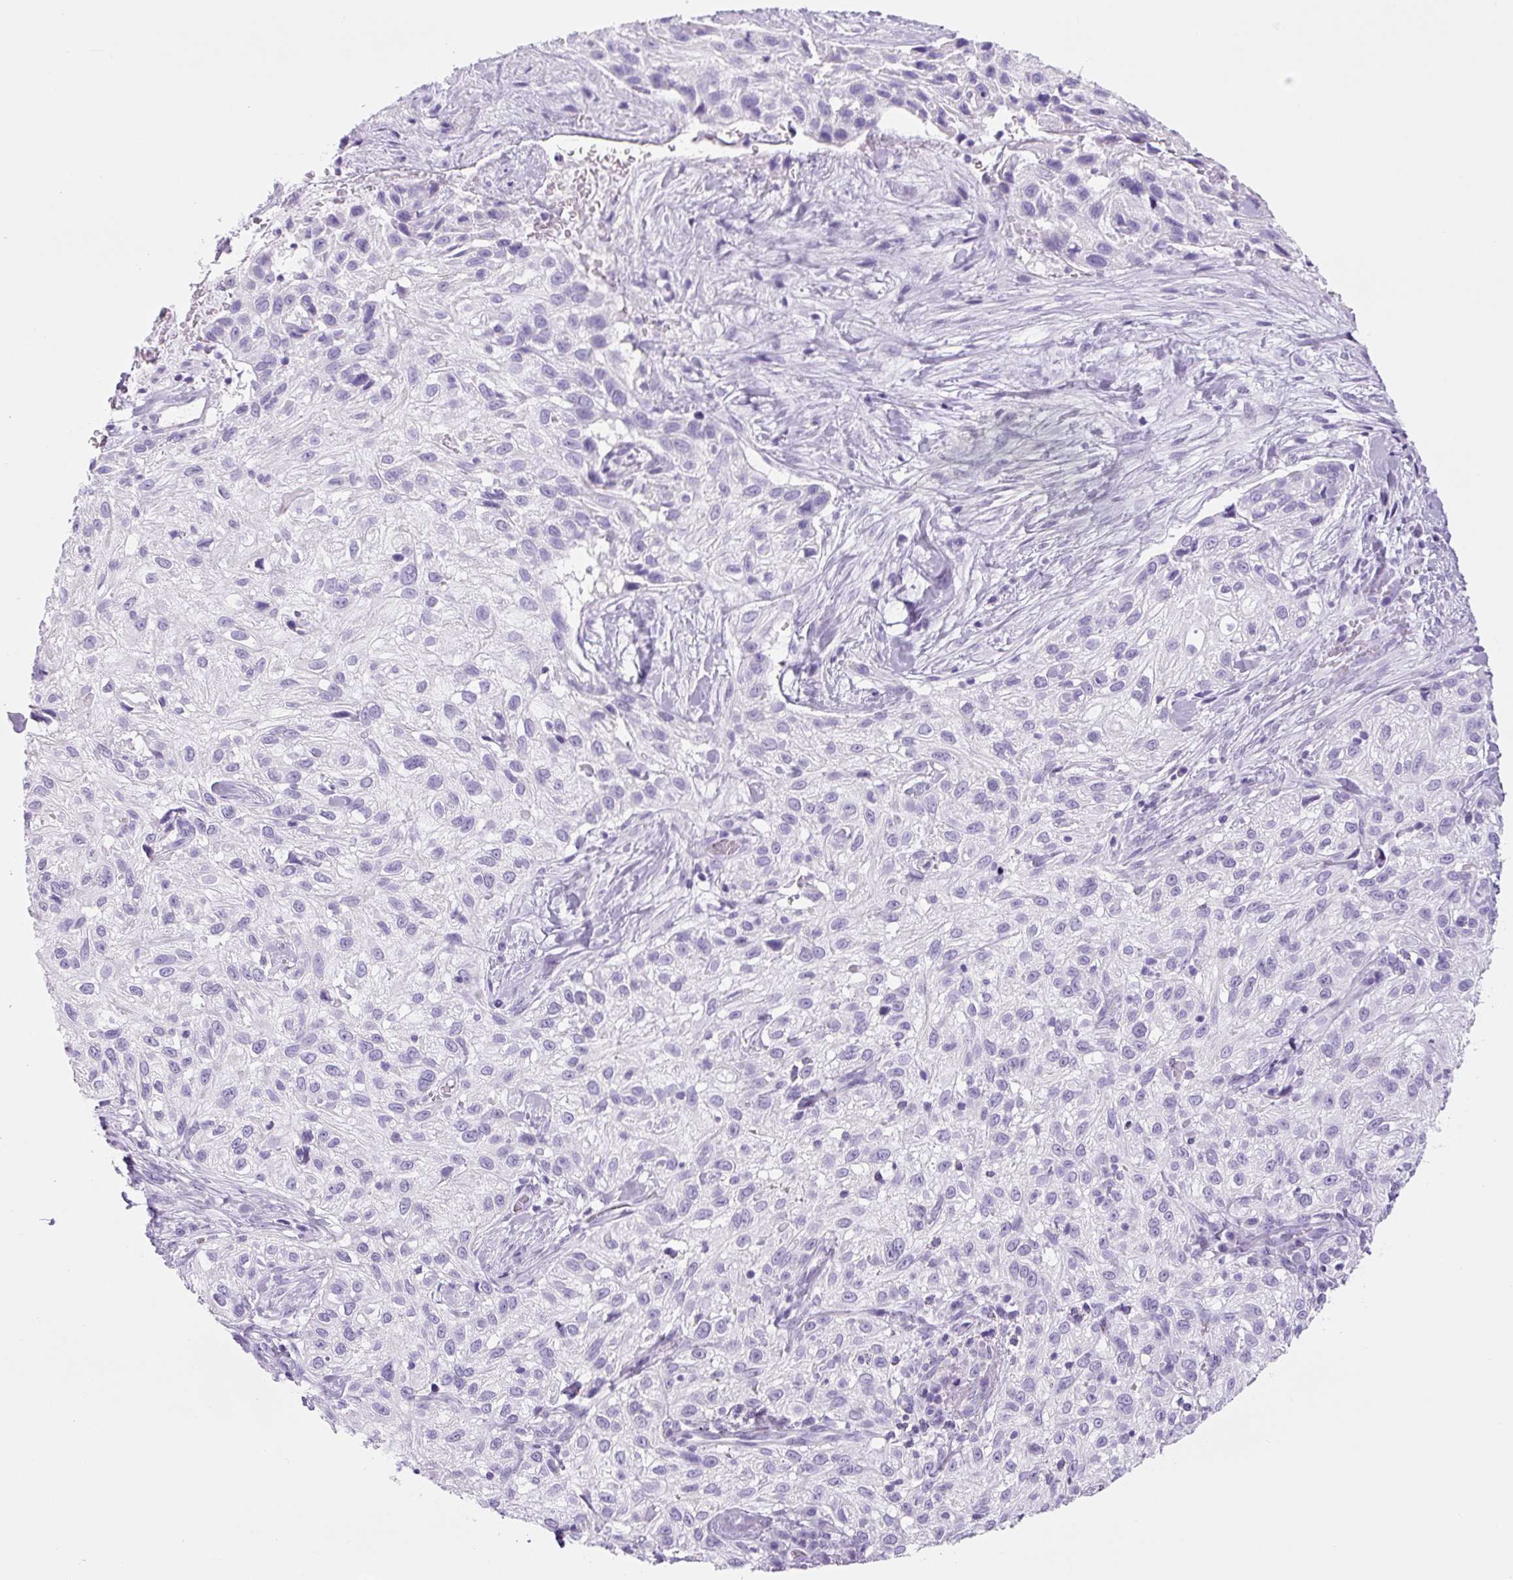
{"staining": {"intensity": "negative", "quantity": "none", "location": "none"}, "tissue": "skin cancer", "cell_type": "Tumor cells", "image_type": "cancer", "snomed": [{"axis": "morphology", "description": "Squamous cell carcinoma, NOS"}, {"axis": "topography", "description": "Skin"}], "caption": "DAB immunohistochemical staining of human skin squamous cell carcinoma demonstrates no significant positivity in tumor cells.", "gene": "YIF1B", "patient": {"sex": "male", "age": 82}}